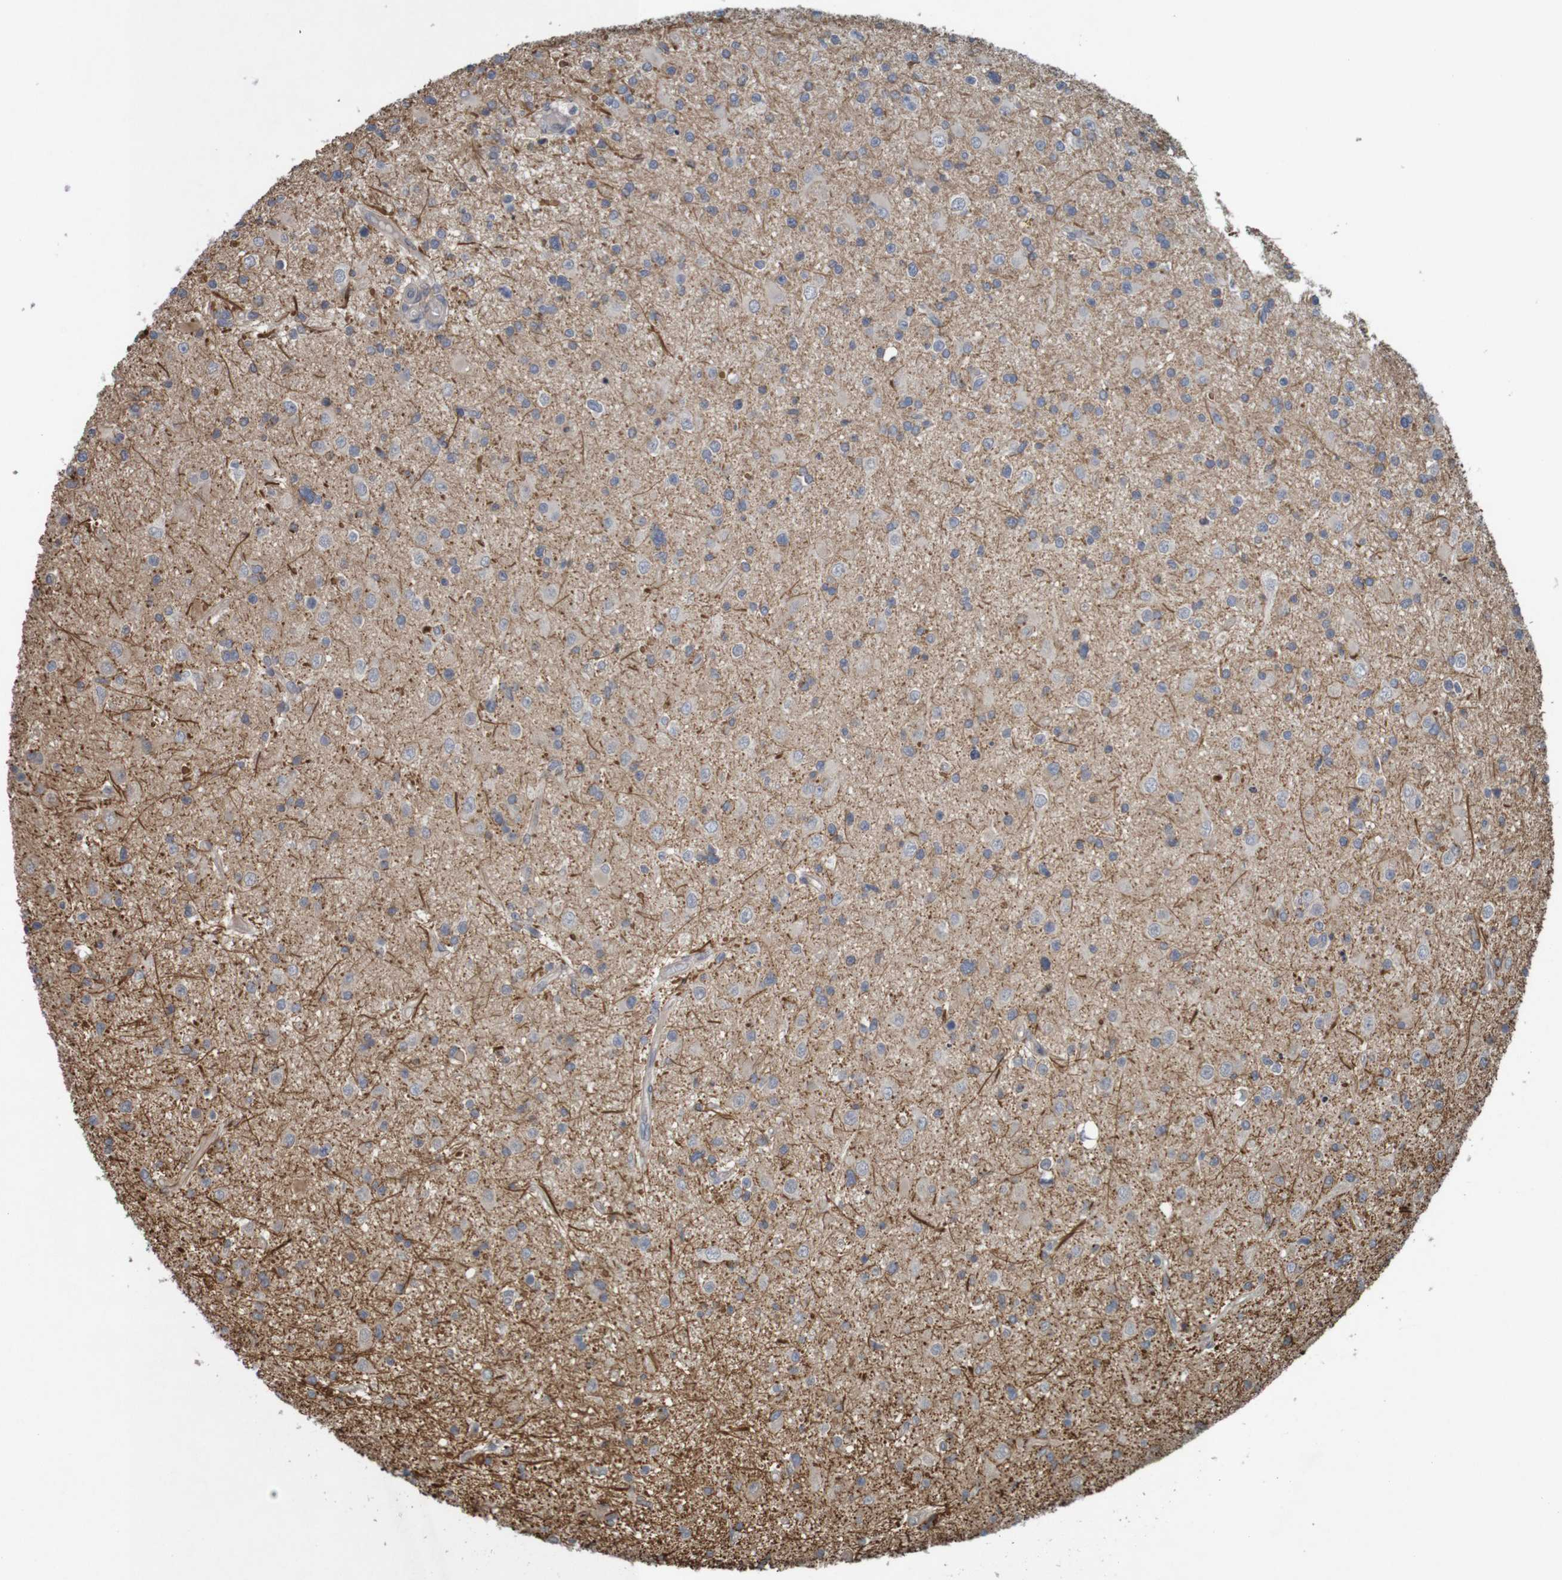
{"staining": {"intensity": "negative", "quantity": "none", "location": "none"}, "tissue": "glioma", "cell_type": "Tumor cells", "image_type": "cancer", "snomed": [{"axis": "morphology", "description": "Glioma, malignant, High grade"}, {"axis": "topography", "description": "Brain"}], "caption": "Immunohistochemistry of human glioma demonstrates no expression in tumor cells.", "gene": "ARHGEF11", "patient": {"sex": "male", "age": 33}}